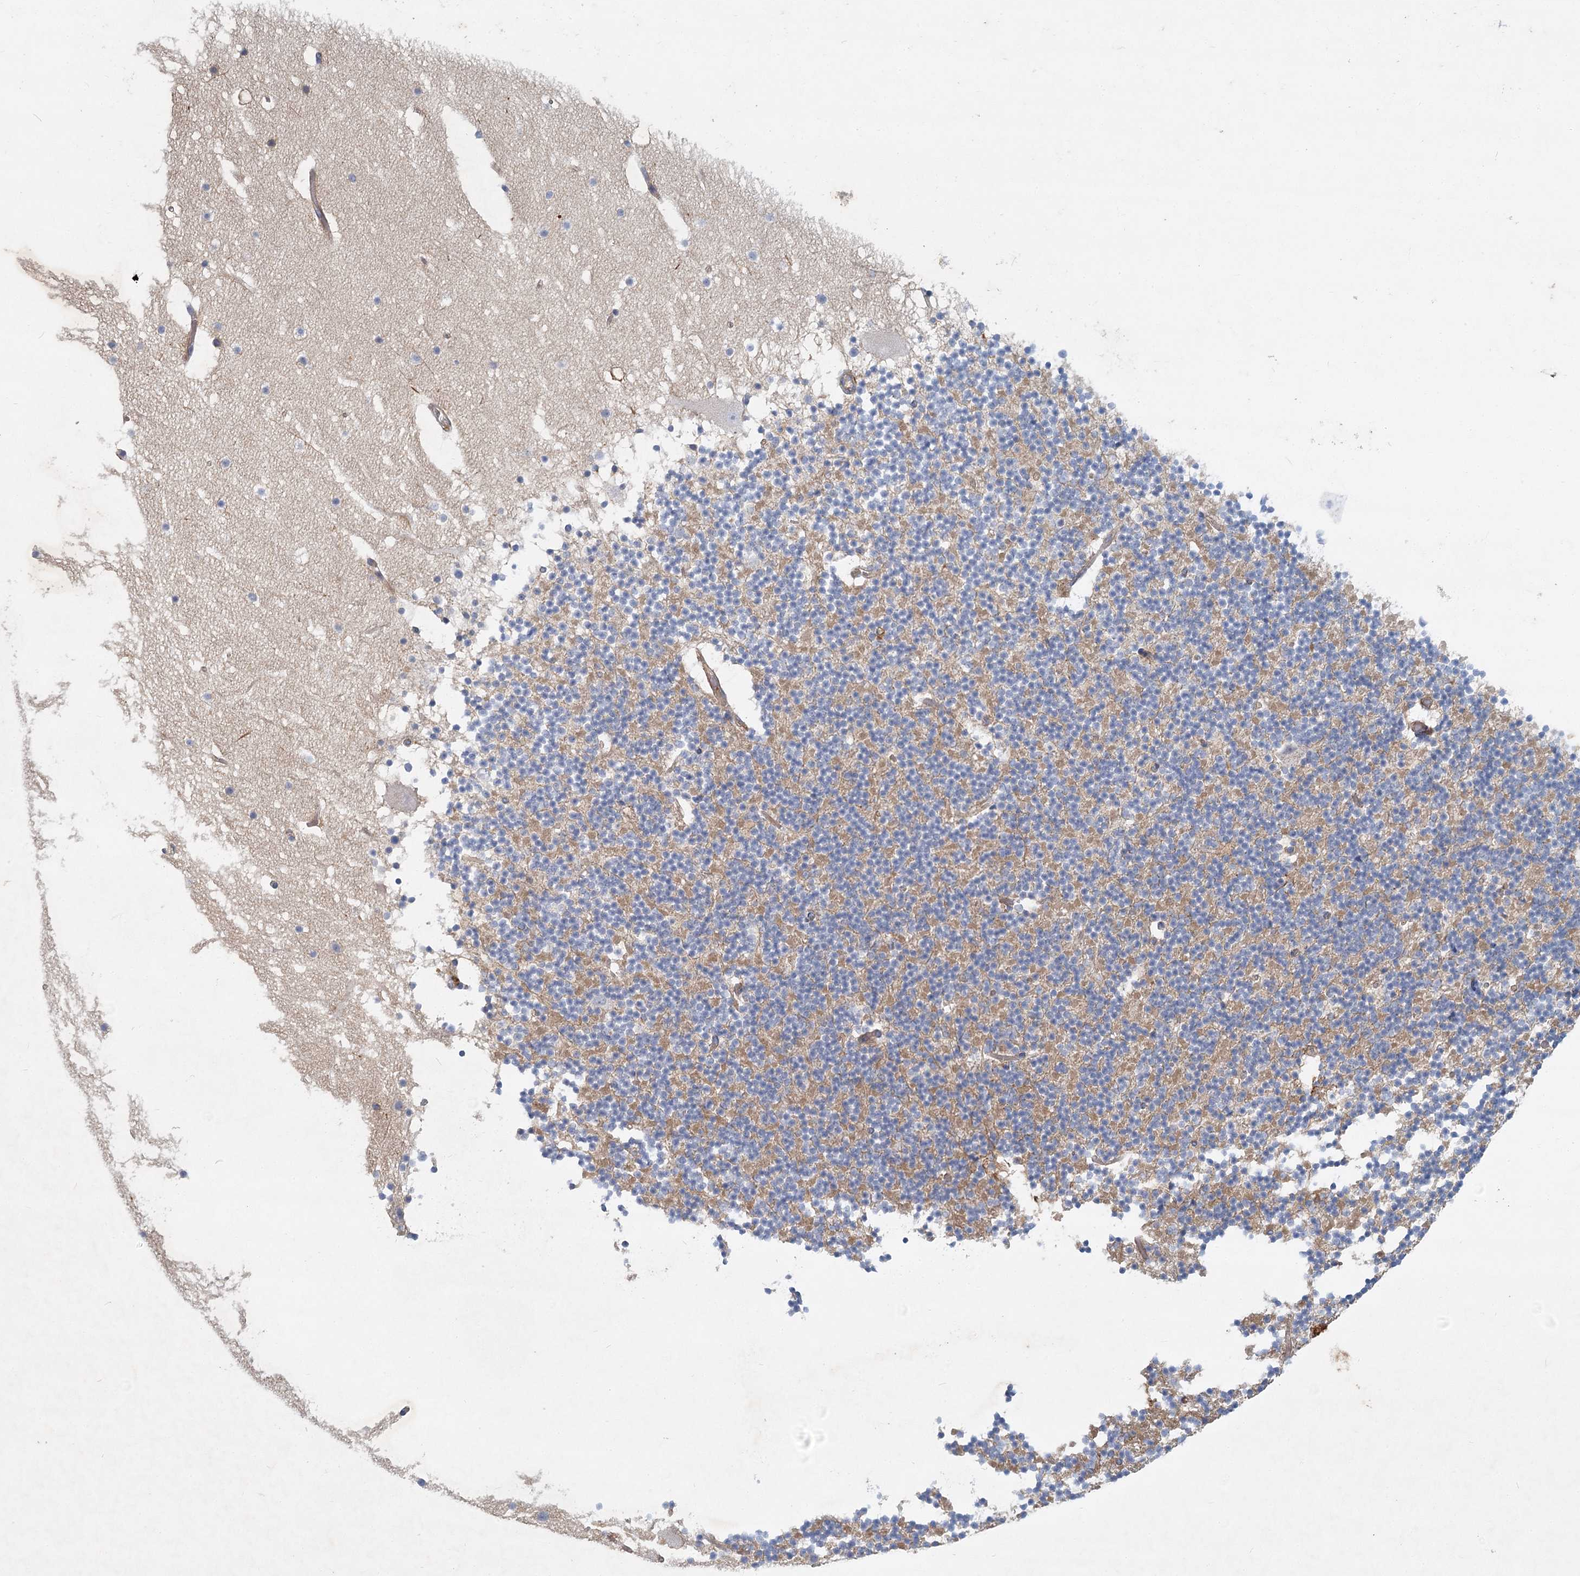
{"staining": {"intensity": "moderate", "quantity": "25%-75%", "location": "cytoplasmic/membranous"}, "tissue": "cerebellum", "cell_type": "Cells in granular layer", "image_type": "normal", "snomed": [{"axis": "morphology", "description": "Normal tissue, NOS"}, {"axis": "topography", "description": "Cerebellum"}], "caption": "Protein staining demonstrates moderate cytoplasmic/membranous staining in about 25%-75% of cells in granular layer in unremarkable cerebellum.", "gene": "DNMBP", "patient": {"sex": "male", "age": 57}}